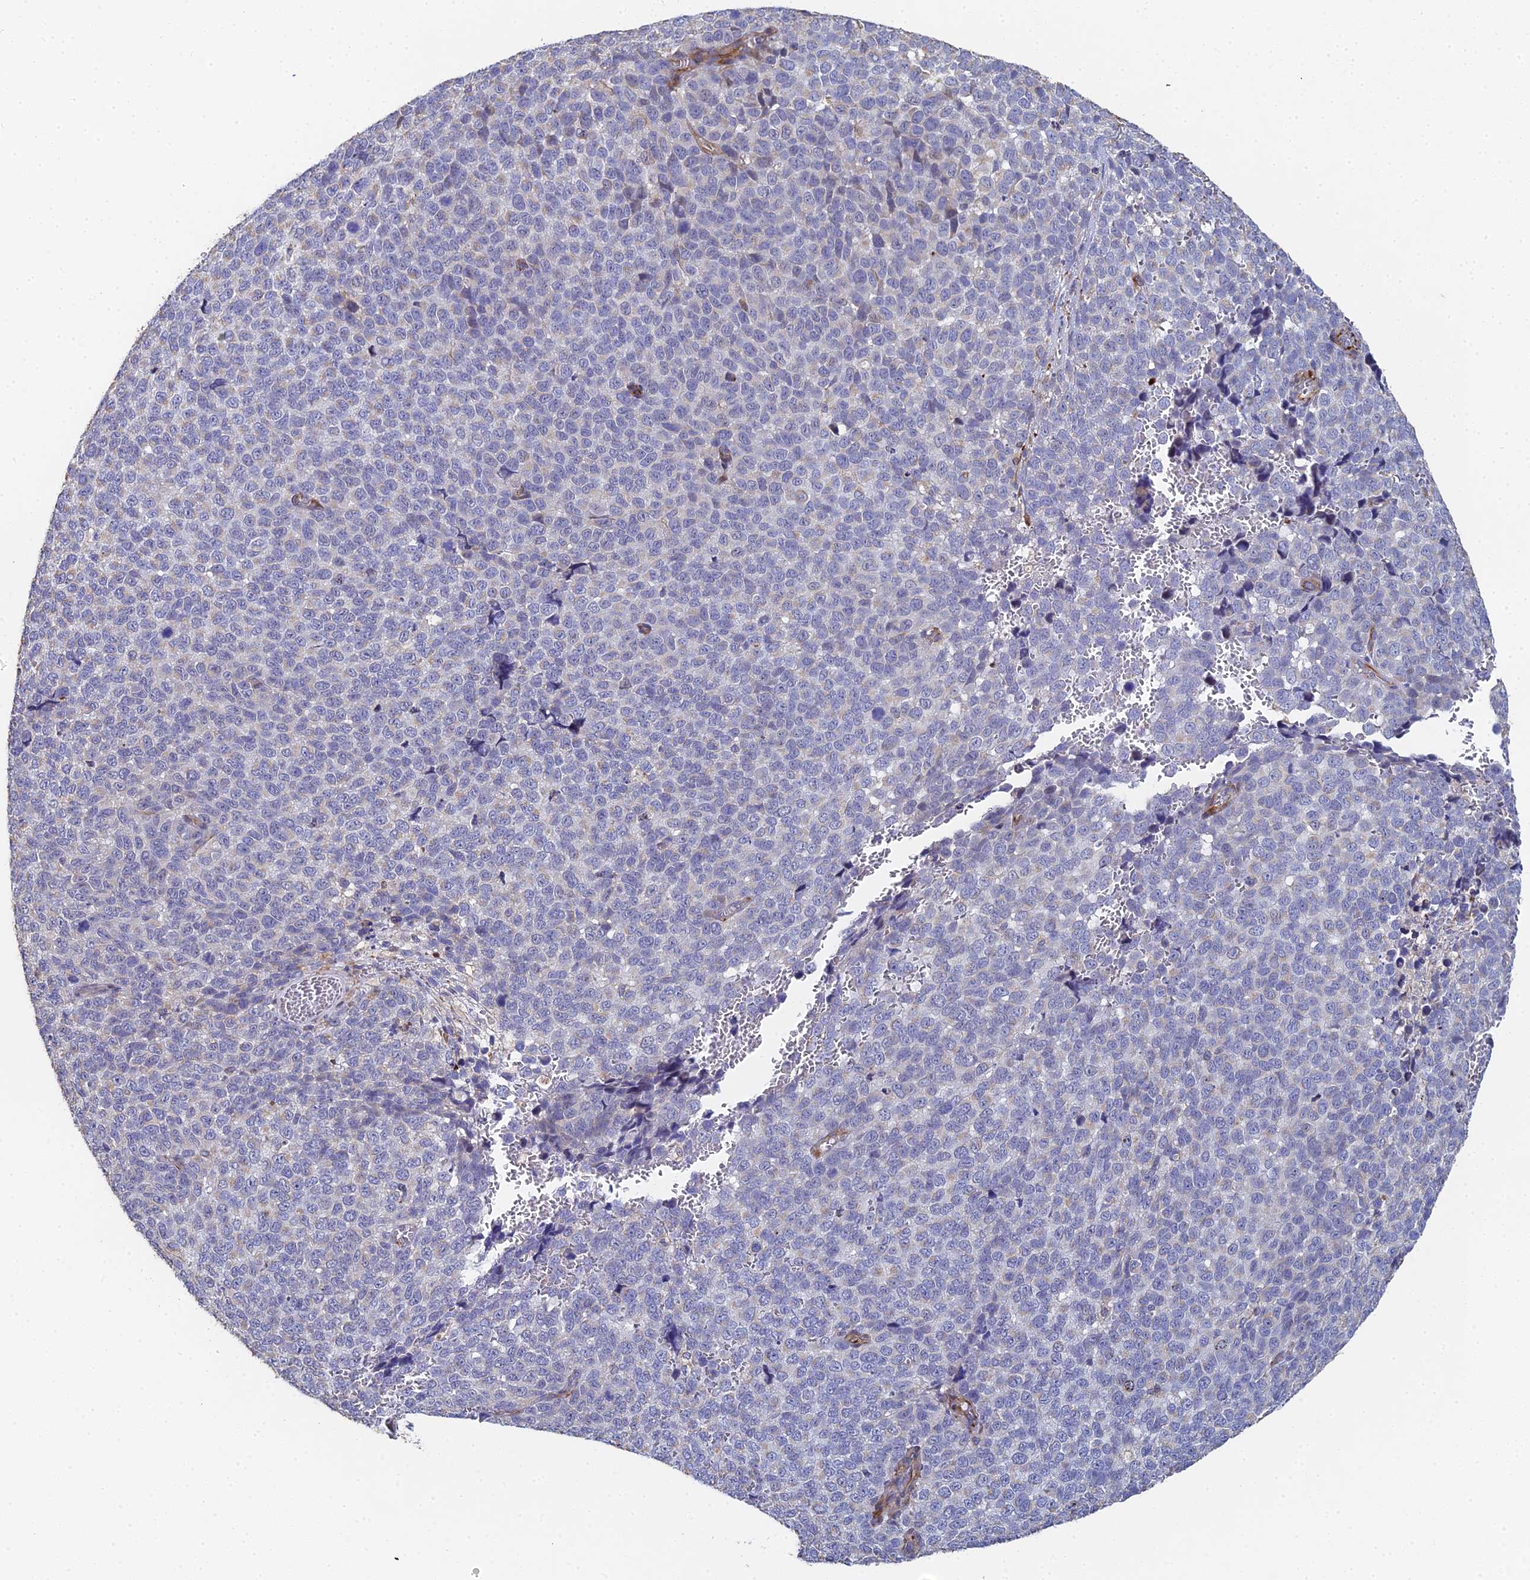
{"staining": {"intensity": "negative", "quantity": "none", "location": "none"}, "tissue": "melanoma", "cell_type": "Tumor cells", "image_type": "cancer", "snomed": [{"axis": "morphology", "description": "Malignant melanoma, NOS"}, {"axis": "topography", "description": "Nose, NOS"}], "caption": "Human melanoma stained for a protein using IHC demonstrates no positivity in tumor cells.", "gene": "ENSG00000268674", "patient": {"sex": "female", "age": 48}}